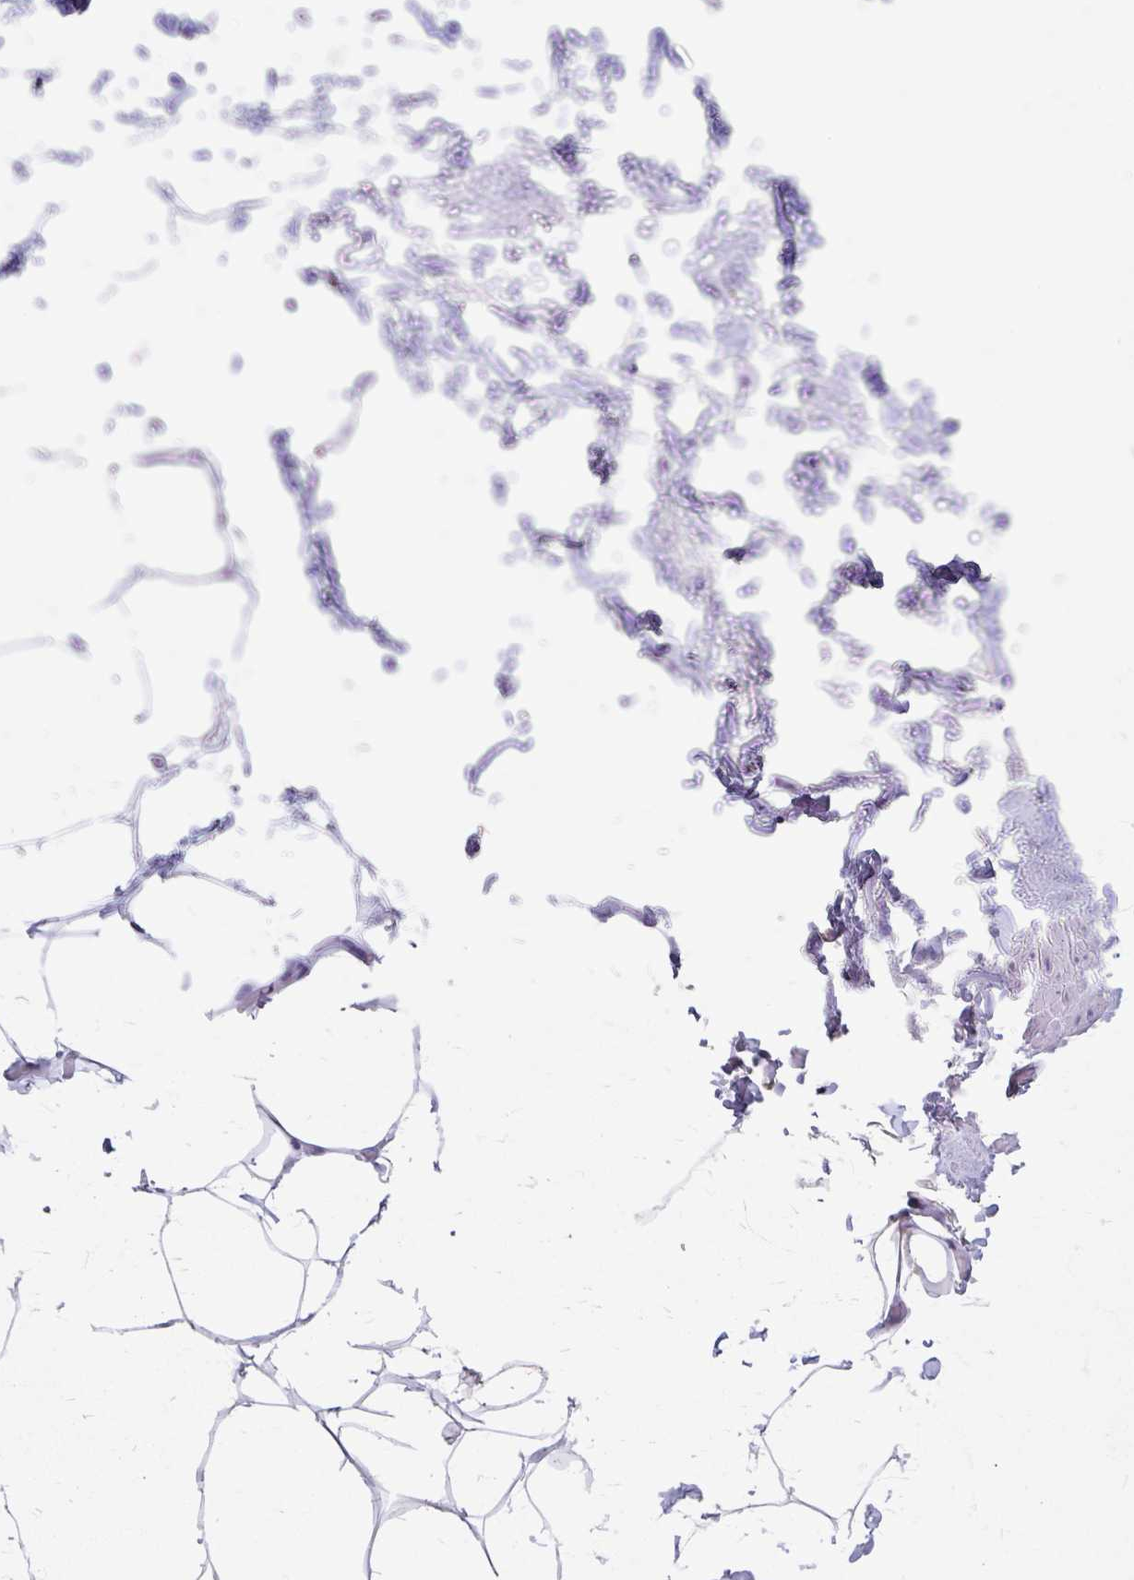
{"staining": {"intensity": "negative", "quantity": "none", "location": "none"}, "tissue": "adipose tissue", "cell_type": "Adipocytes", "image_type": "normal", "snomed": [{"axis": "morphology", "description": "Normal tissue, NOS"}, {"axis": "topography", "description": "Vascular tissue"}, {"axis": "topography", "description": "Peripheral nerve tissue"}], "caption": "High power microscopy image of an IHC image of benign adipose tissue, revealing no significant positivity in adipocytes. (DAB (3,3'-diaminobenzidine) IHC, high magnification).", "gene": "GPBAR1", "patient": {"sex": "male", "age": 41}}